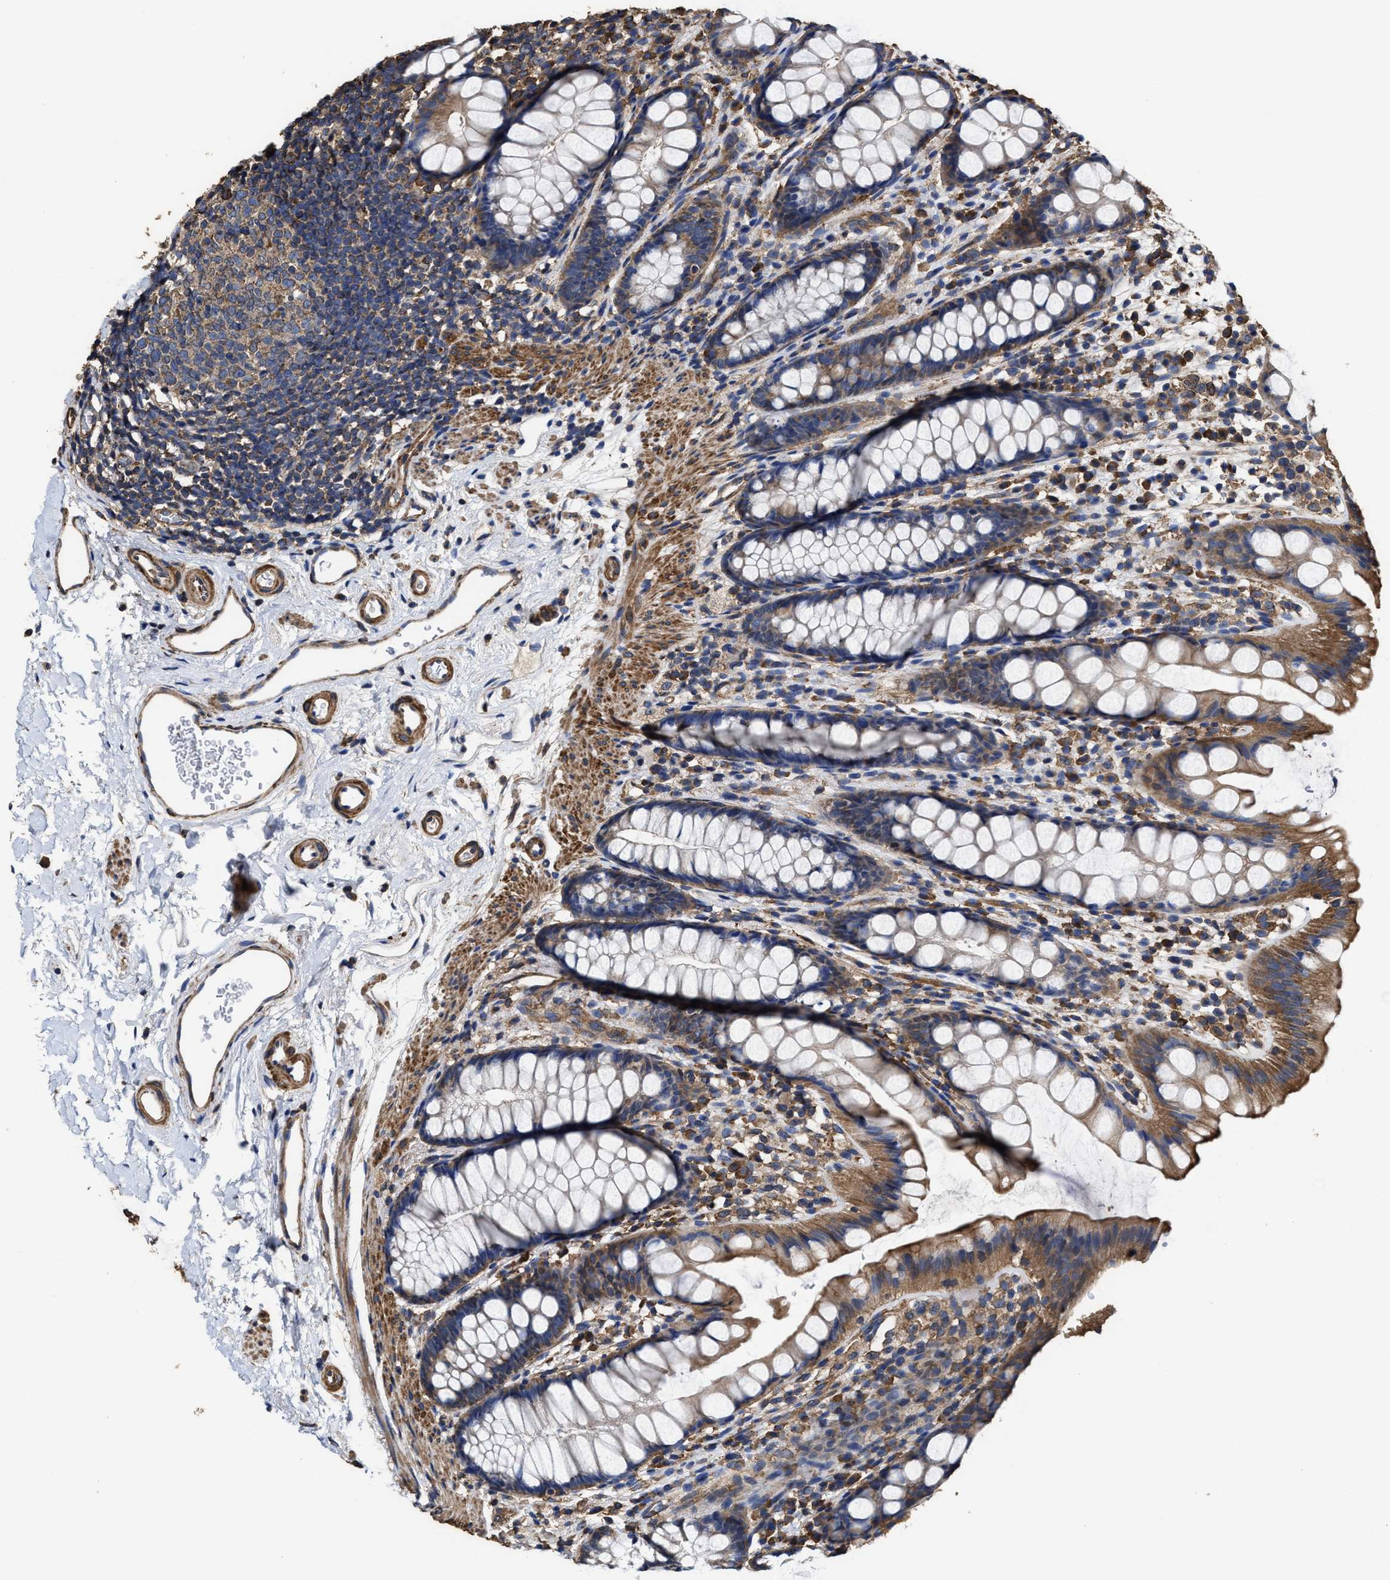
{"staining": {"intensity": "moderate", "quantity": ">75%", "location": "cytoplasmic/membranous"}, "tissue": "rectum", "cell_type": "Glandular cells", "image_type": "normal", "snomed": [{"axis": "morphology", "description": "Normal tissue, NOS"}, {"axis": "topography", "description": "Rectum"}], "caption": "Immunohistochemical staining of normal human rectum demonstrates moderate cytoplasmic/membranous protein expression in about >75% of glandular cells.", "gene": "SFXN4", "patient": {"sex": "female", "age": 65}}